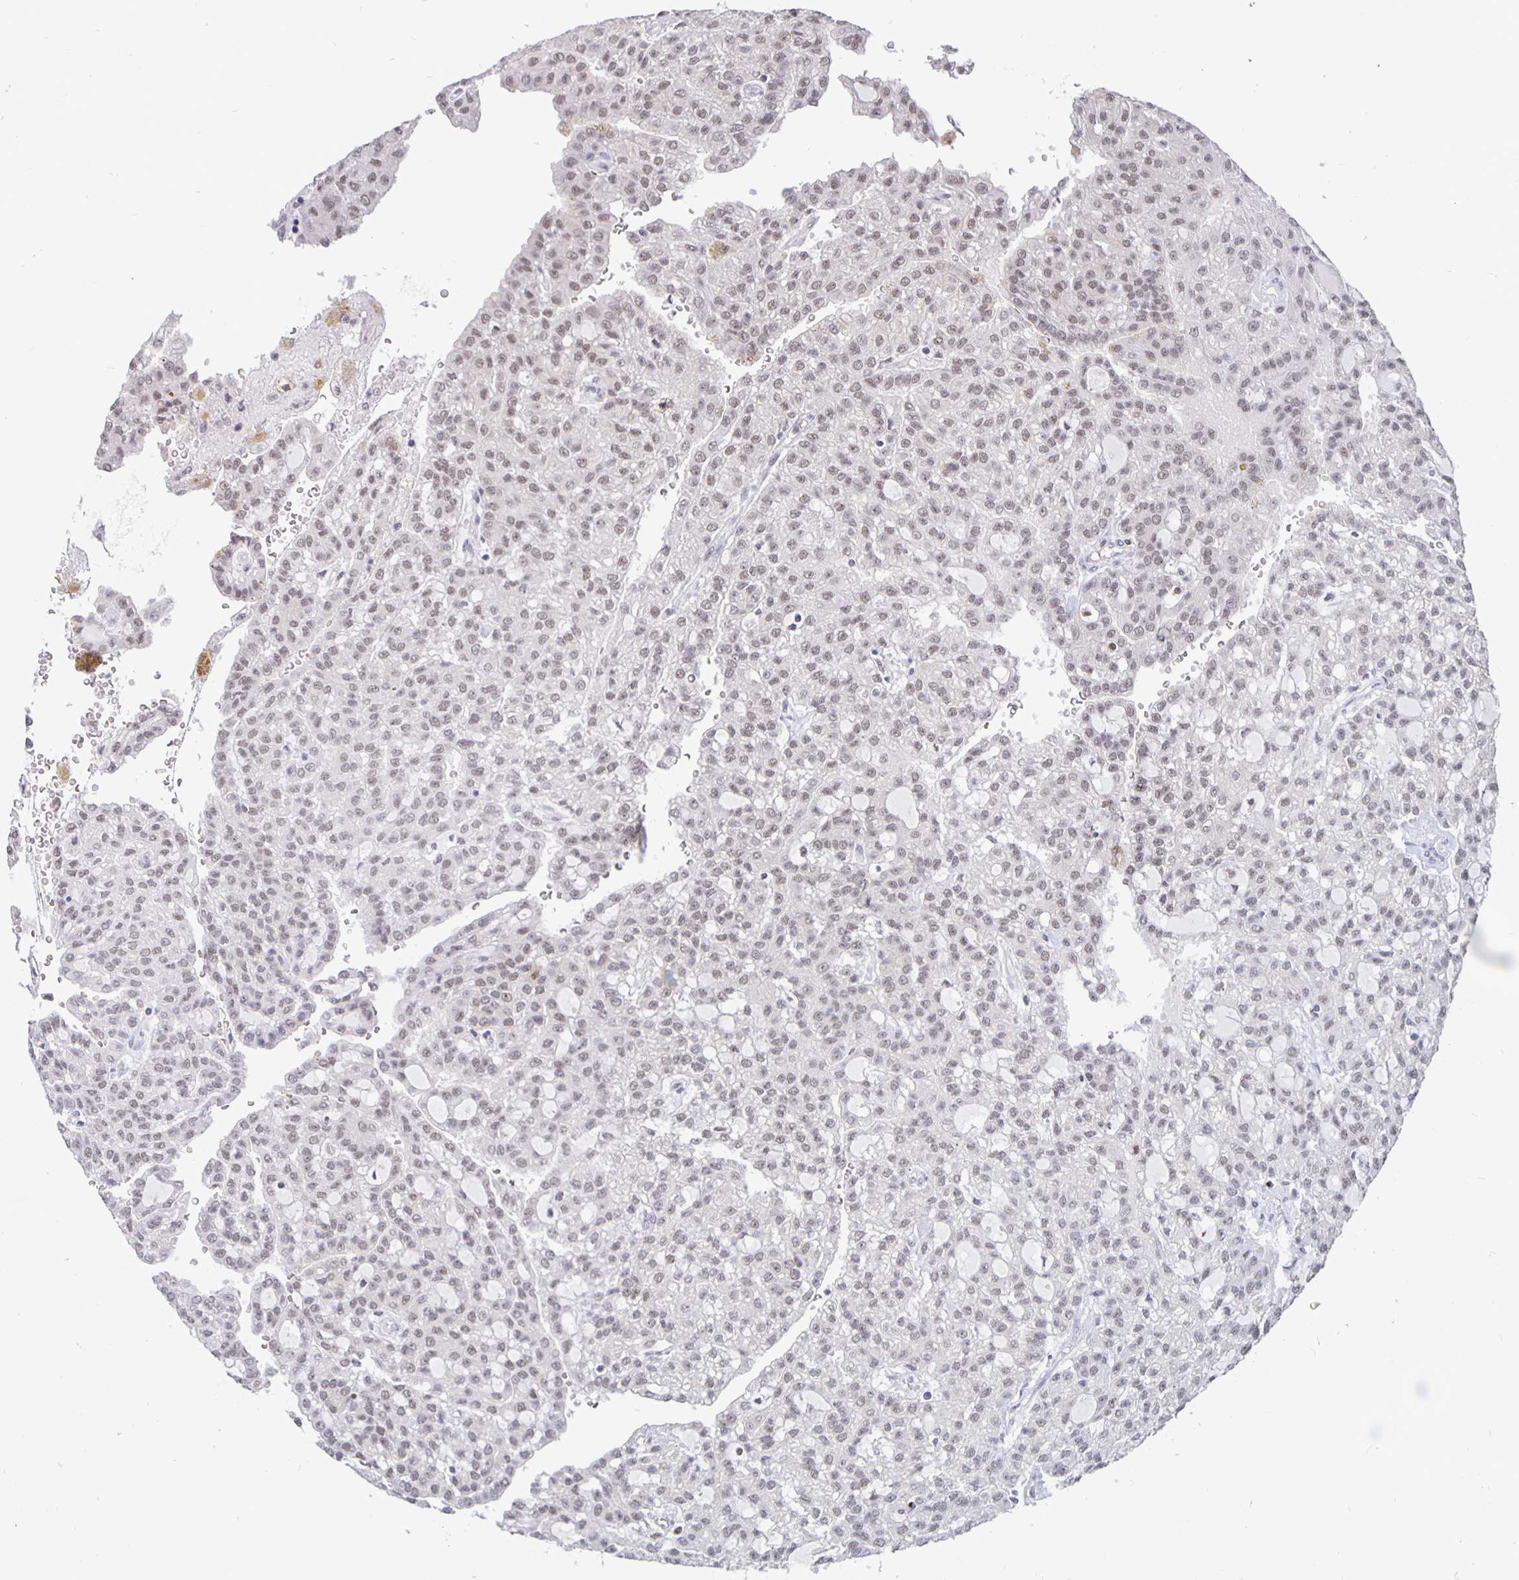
{"staining": {"intensity": "weak", "quantity": ">75%", "location": "nuclear"}, "tissue": "renal cancer", "cell_type": "Tumor cells", "image_type": "cancer", "snomed": [{"axis": "morphology", "description": "Adenocarcinoma, NOS"}, {"axis": "topography", "description": "Kidney"}], "caption": "Protein expression by immunohistochemistry (IHC) demonstrates weak nuclear positivity in approximately >75% of tumor cells in renal cancer.", "gene": "ZNF691", "patient": {"sex": "male", "age": 63}}